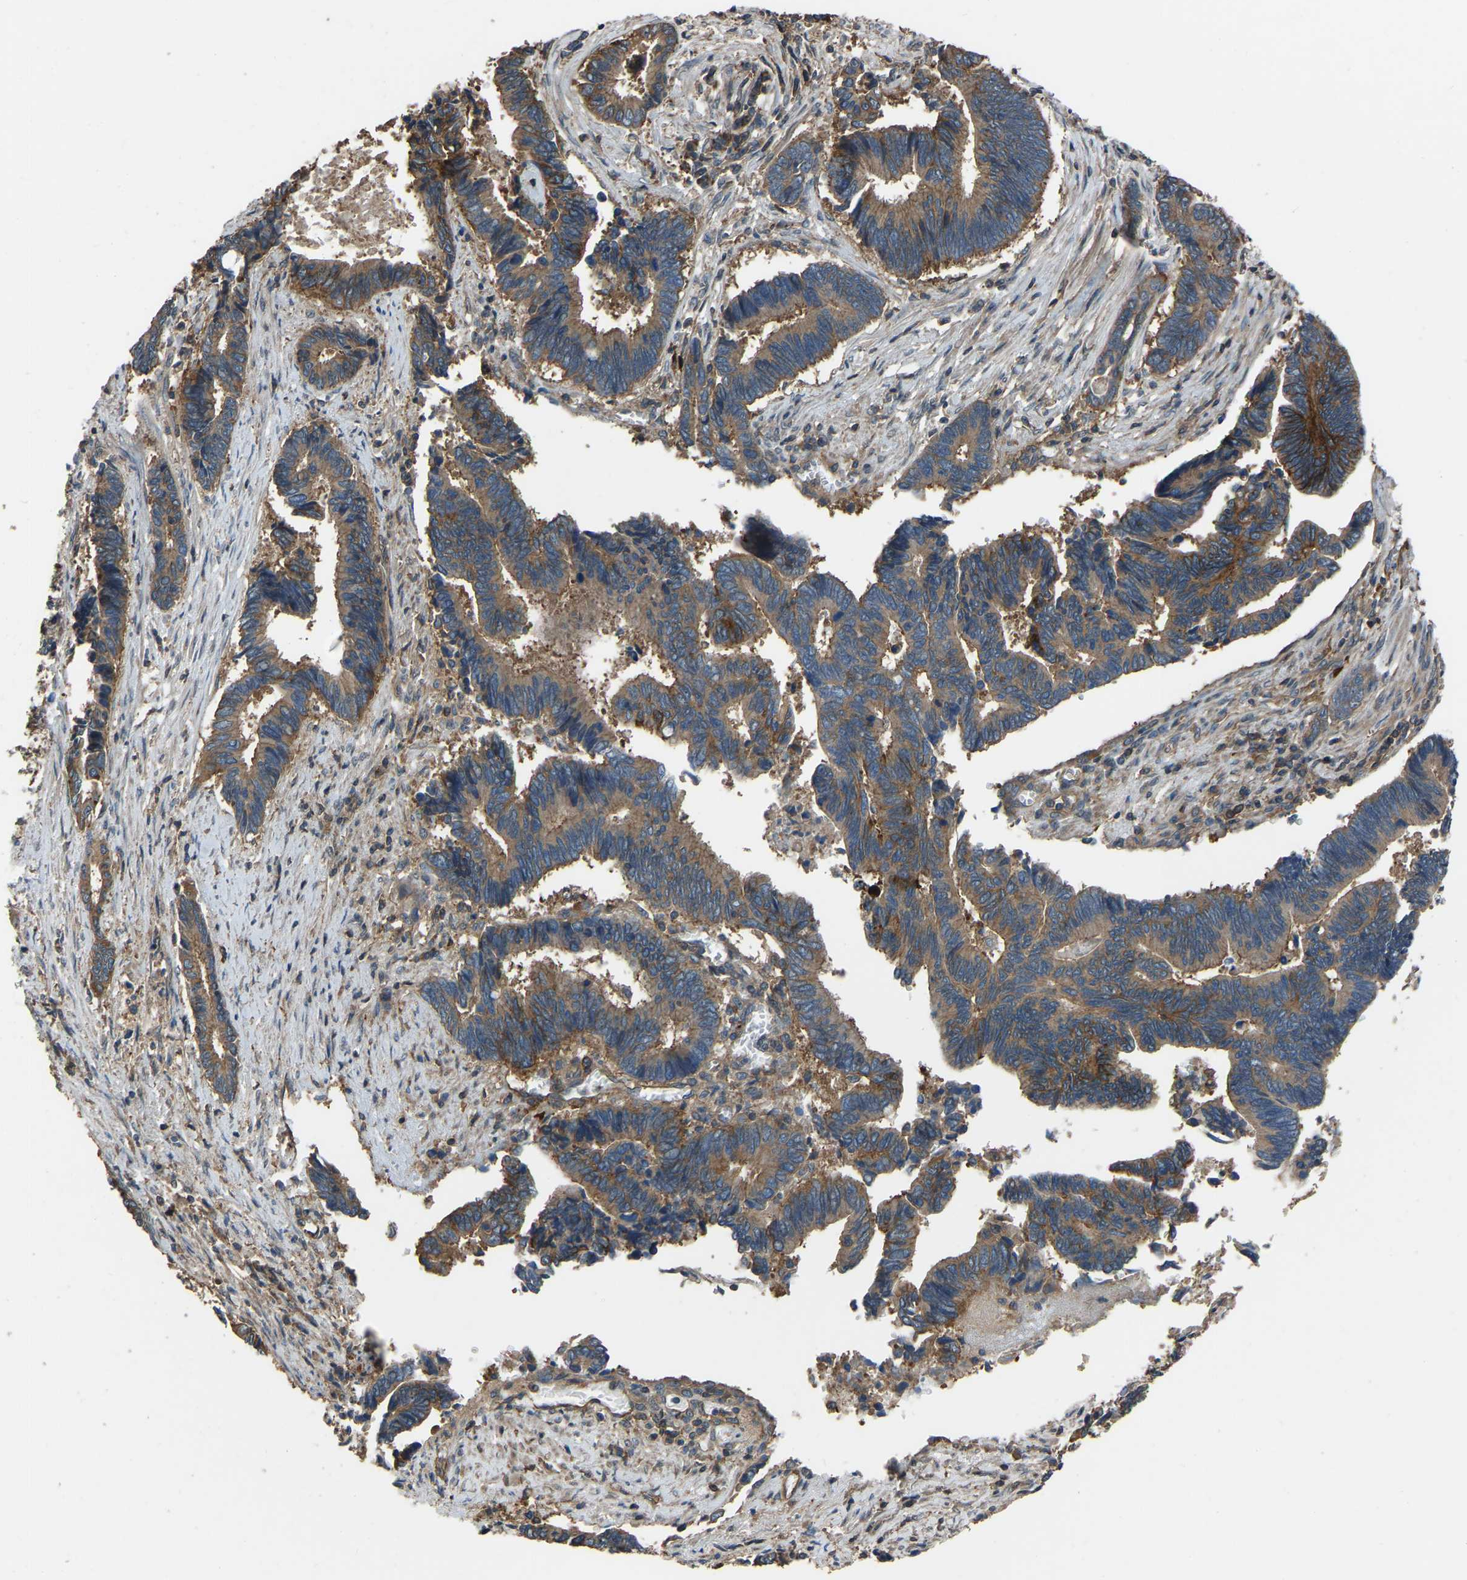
{"staining": {"intensity": "strong", "quantity": "25%-75%", "location": "cytoplasmic/membranous"}, "tissue": "pancreatic cancer", "cell_type": "Tumor cells", "image_type": "cancer", "snomed": [{"axis": "morphology", "description": "Adenocarcinoma, NOS"}, {"axis": "topography", "description": "Pancreas"}], "caption": "This image exhibits immunohistochemistry staining of human pancreatic cancer (adenocarcinoma), with high strong cytoplasmic/membranous expression in about 25%-75% of tumor cells.", "gene": "SLC4A2", "patient": {"sex": "female", "age": 70}}